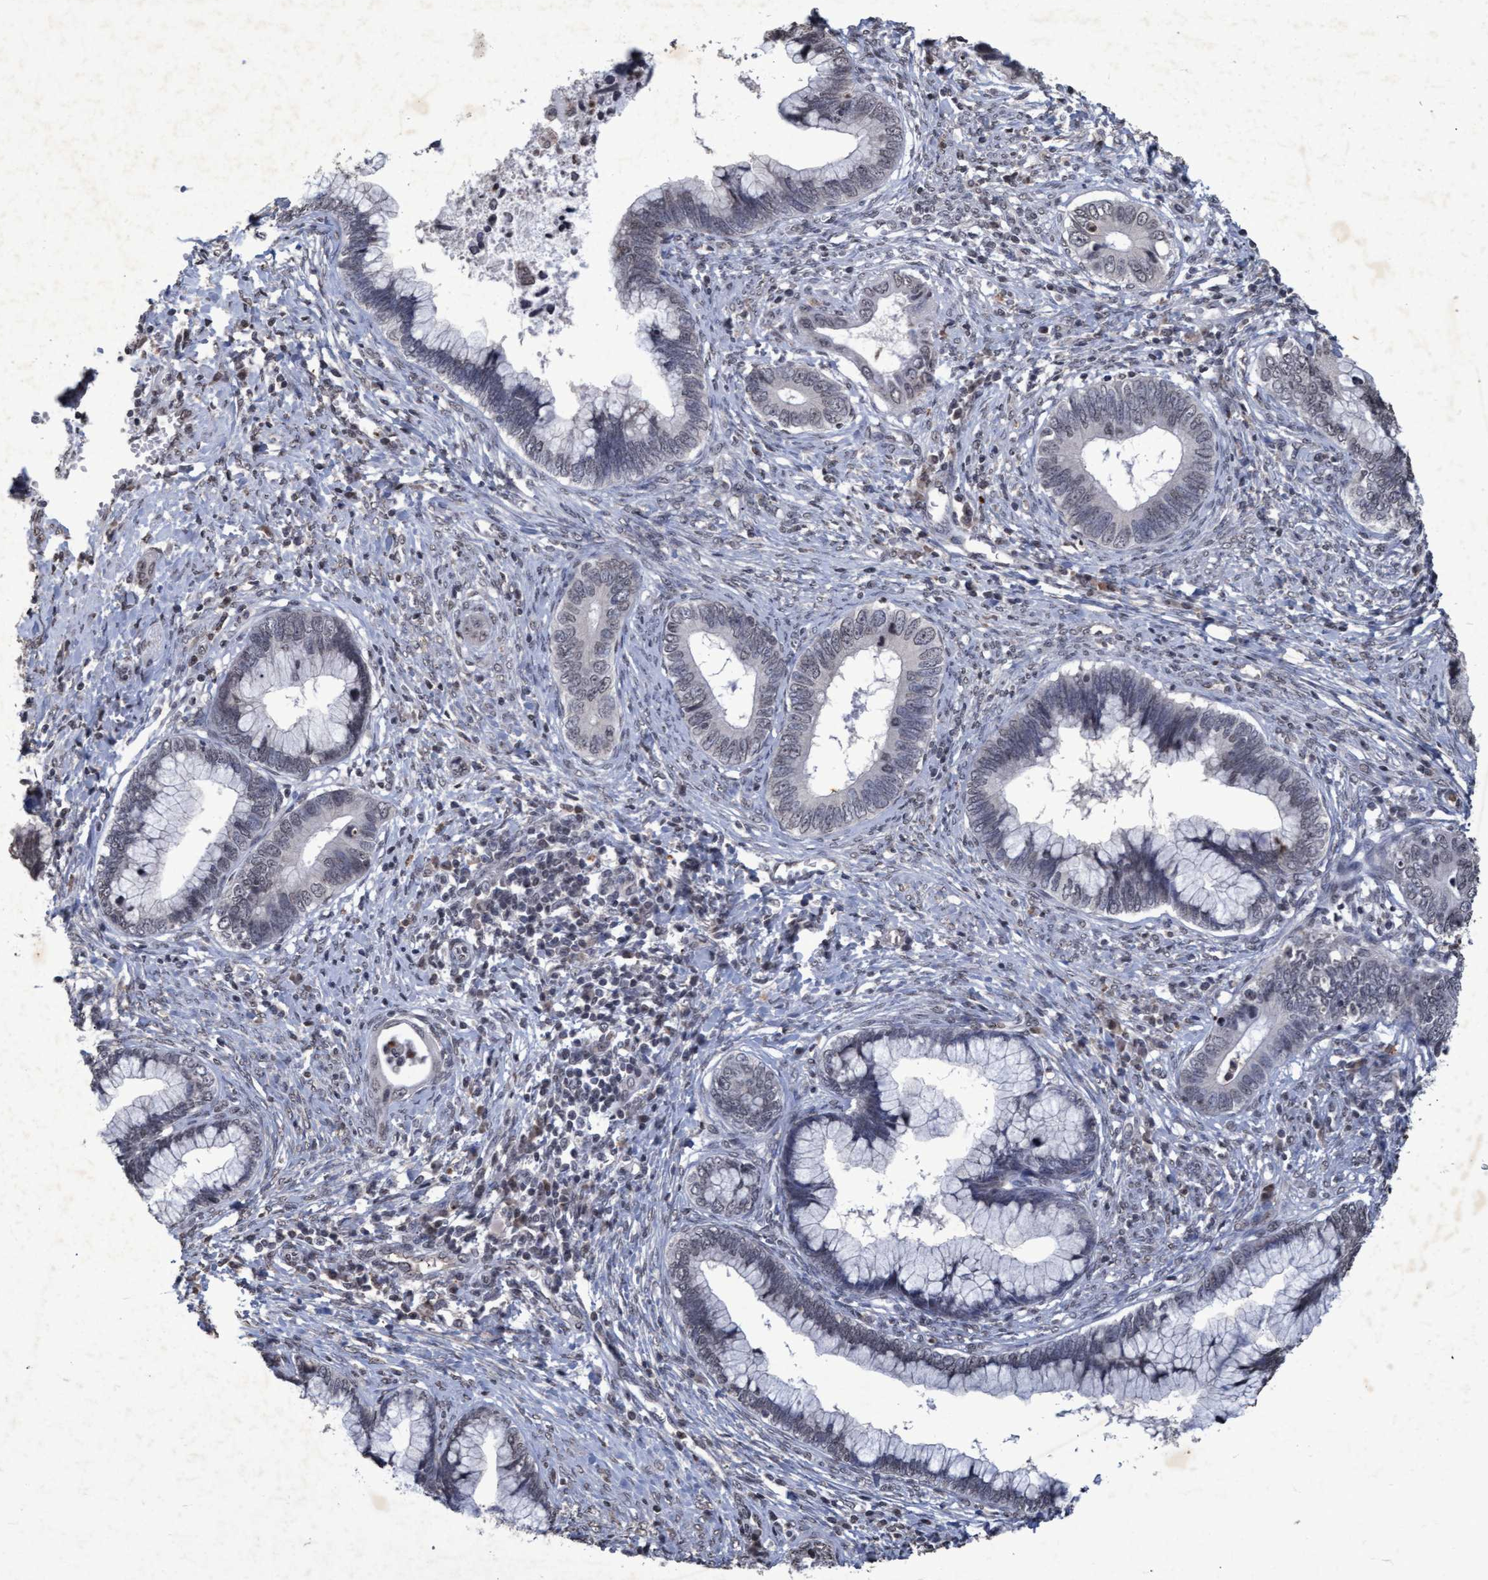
{"staining": {"intensity": "negative", "quantity": "none", "location": "none"}, "tissue": "cervical cancer", "cell_type": "Tumor cells", "image_type": "cancer", "snomed": [{"axis": "morphology", "description": "Adenocarcinoma, NOS"}, {"axis": "topography", "description": "Cervix"}], "caption": "This is an immunohistochemistry (IHC) image of cervical cancer. There is no staining in tumor cells.", "gene": "GALC", "patient": {"sex": "female", "age": 44}}